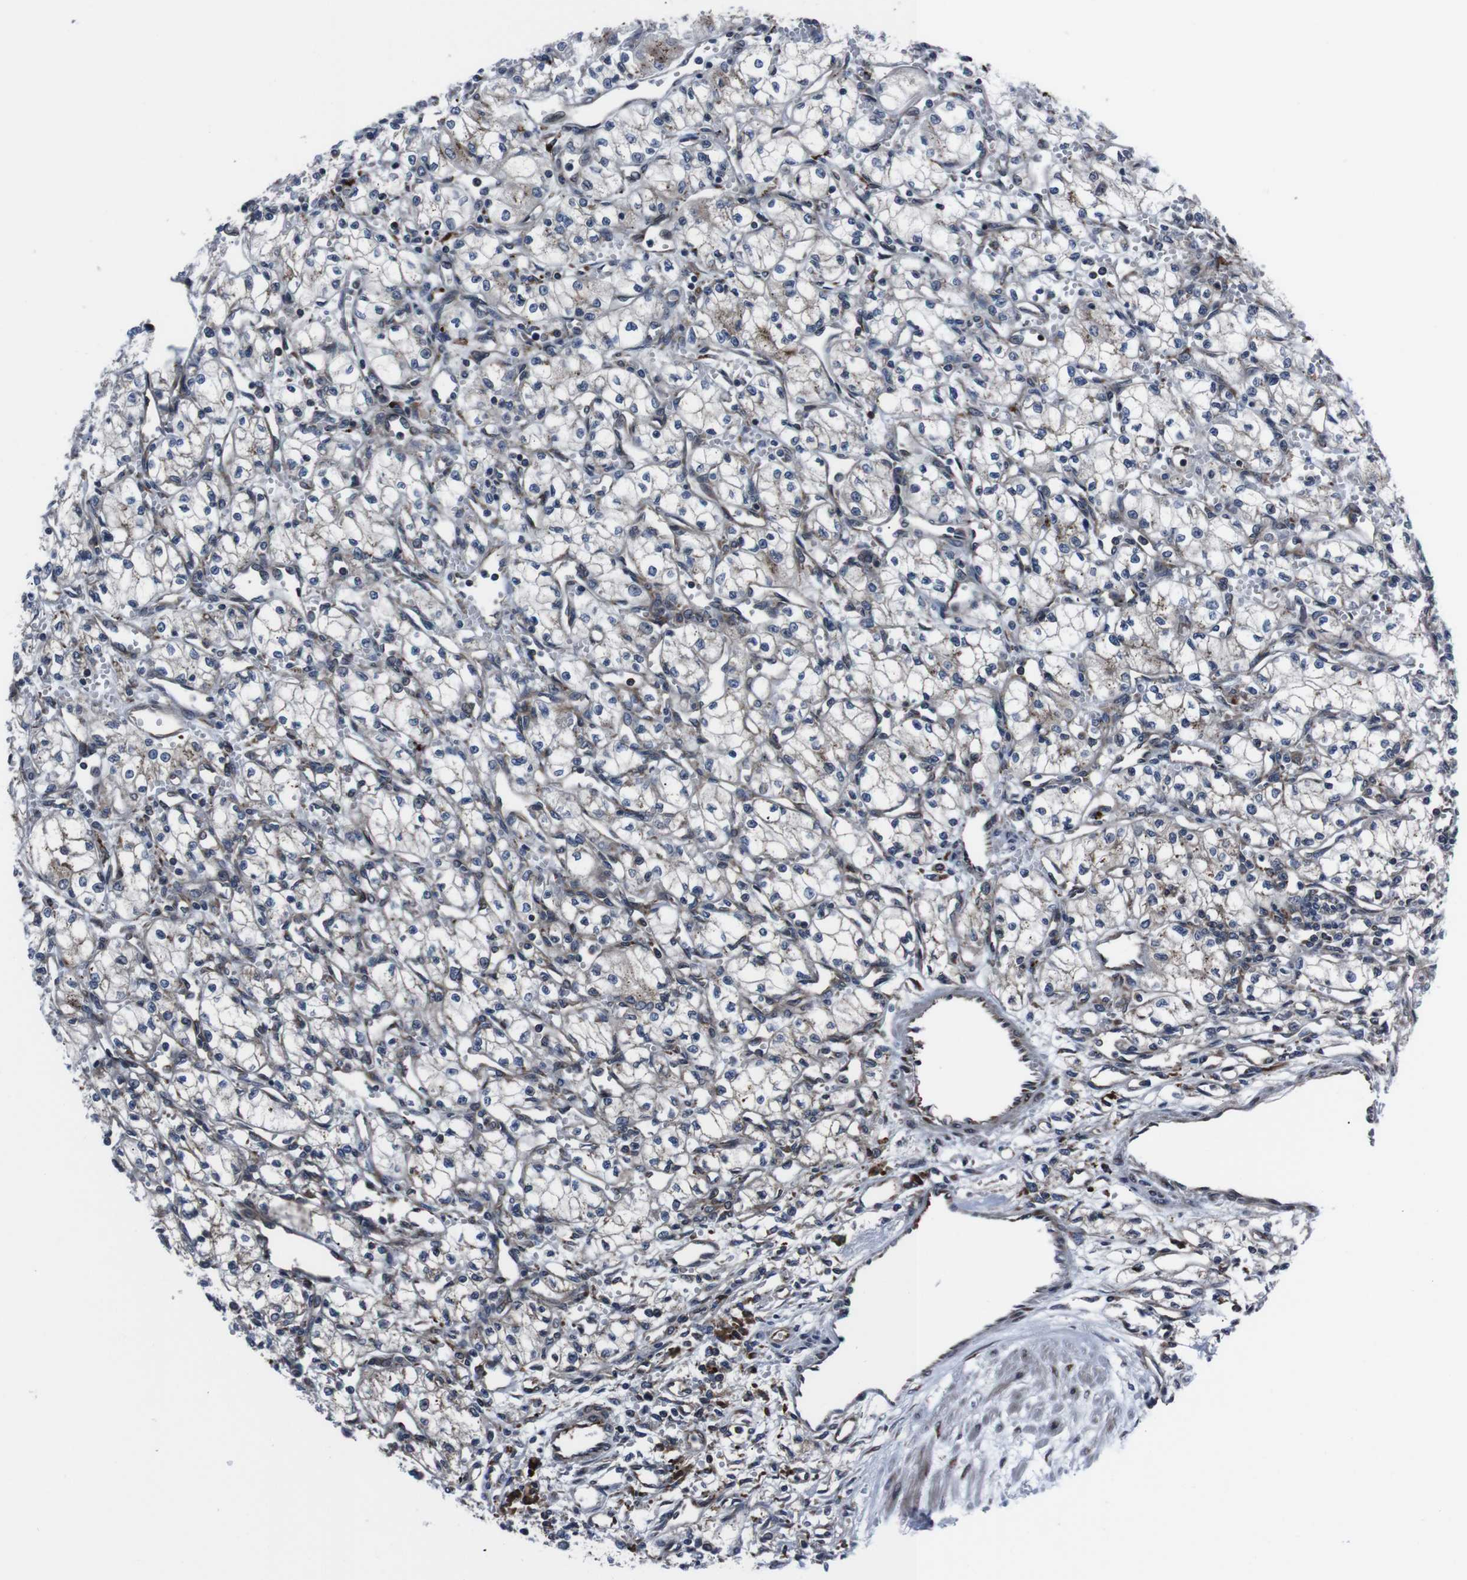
{"staining": {"intensity": "moderate", "quantity": "<25%", "location": "cytoplasmic/membranous"}, "tissue": "renal cancer", "cell_type": "Tumor cells", "image_type": "cancer", "snomed": [{"axis": "morphology", "description": "Normal tissue, NOS"}, {"axis": "morphology", "description": "Adenocarcinoma, NOS"}, {"axis": "topography", "description": "Kidney"}], "caption": "Renal adenocarcinoma stained for a protein (brown) exhibits moderate cytoplasmic/membranous positive expression in about <25% of tumor cells.", "gene": "EIF4A2", "patient": {"sex": "male", "age": 59}}